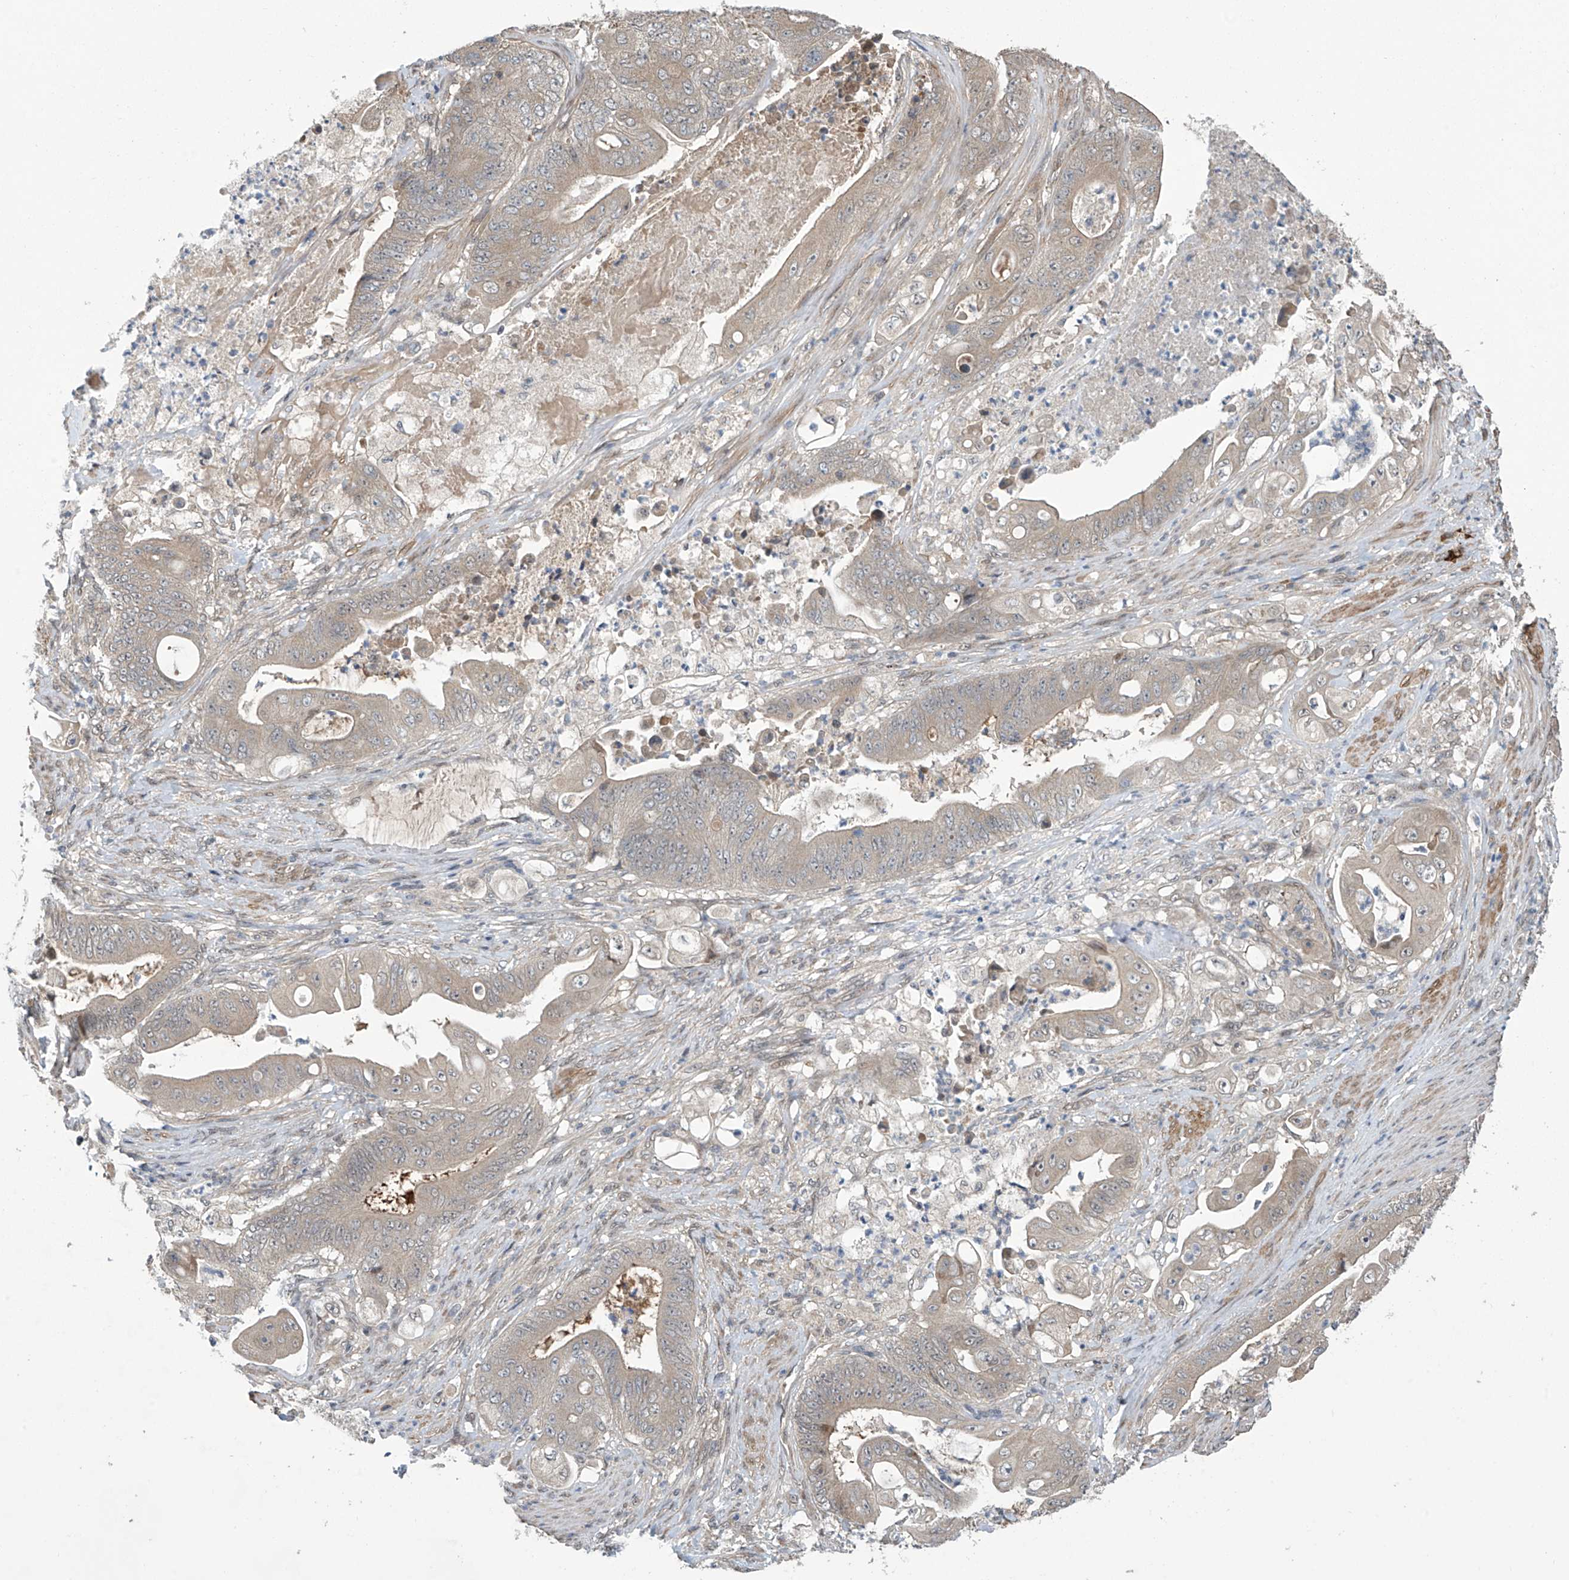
{"staining": {"intensity": "weak", "quantity": "25%-75%", "location": "cytoplasmic/membranous"}, "tissue": "stomach cancer", "cell_type": "Tumor cells", "image_type": "cancer", "snomed": [{"axis": "morphology", "description": "Adenocarcinoma, NOS"}, {"axis": "topography", "description": "Stomach"}], "caption": "Human stomach adenocarcinoma stained with a protein marker shows weak staining in tumor cells.", "gene": "ABHD13", "patient": {"sex": "female", "age": 73}}